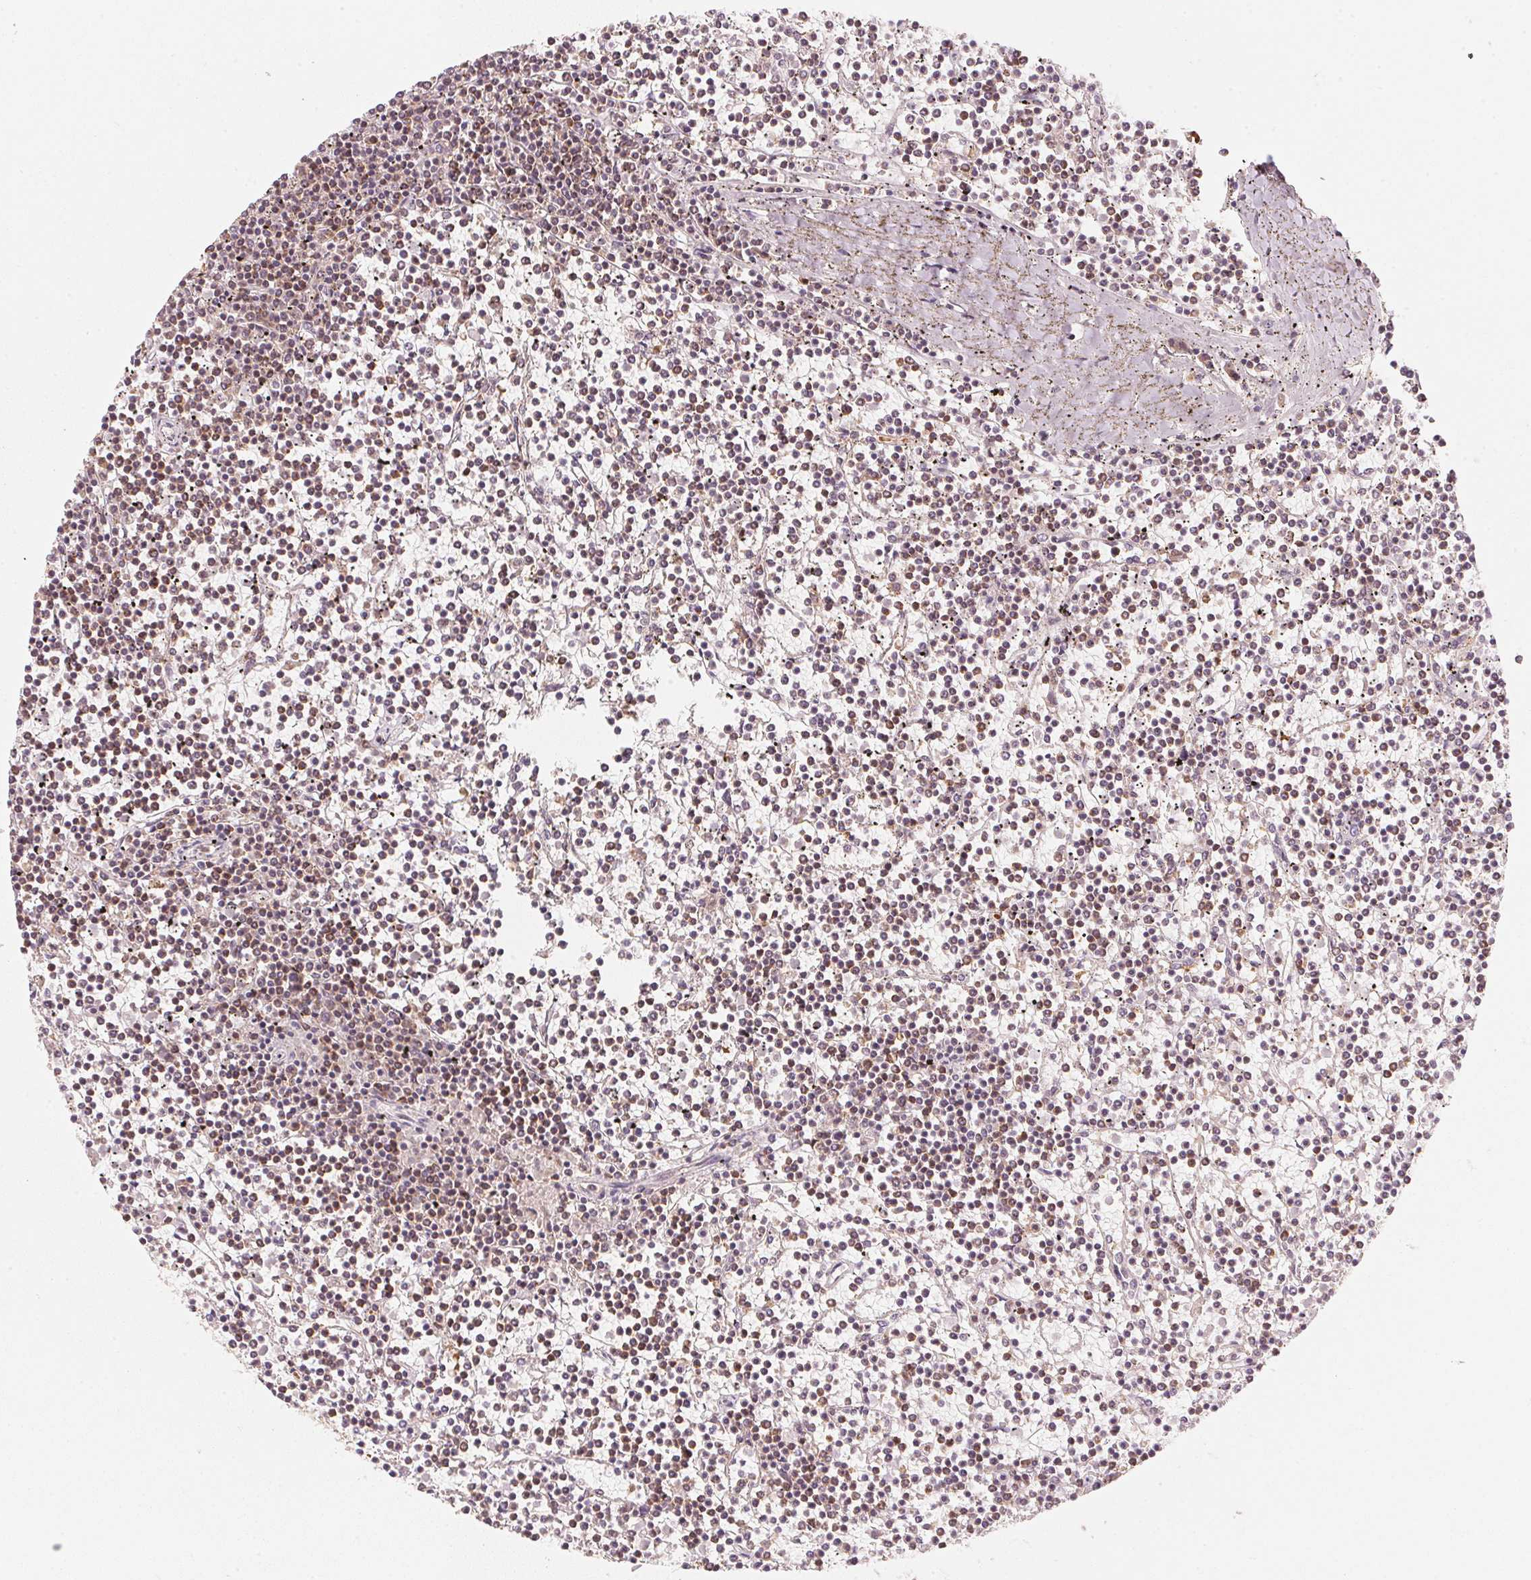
{"staining": {"intensity": "weak", "quantity": ">75%", "location": "nuclear"}, "tissue": "lymphoma", "cell_type": "Tumor cells", "image_type": "cancer", "snomed": [{"axis": "morphology", "description": "Malignant lymphoma, non-Hodgkin's type, Low grade"}, {"axis": "topography", "description": "Spleen"}], "caption": "Immunohistochemistry image of neoplastic tissue: malignant lymphoma, non-Hodgkin's type (low-grade) stained using IHC displays low levels of weak protein expression localized specifically in the nuclear of tumor cells, appearing as a nuclear brown color.", "gene": "C2orf73", "patient": {"sex": "female", "age": 19}}